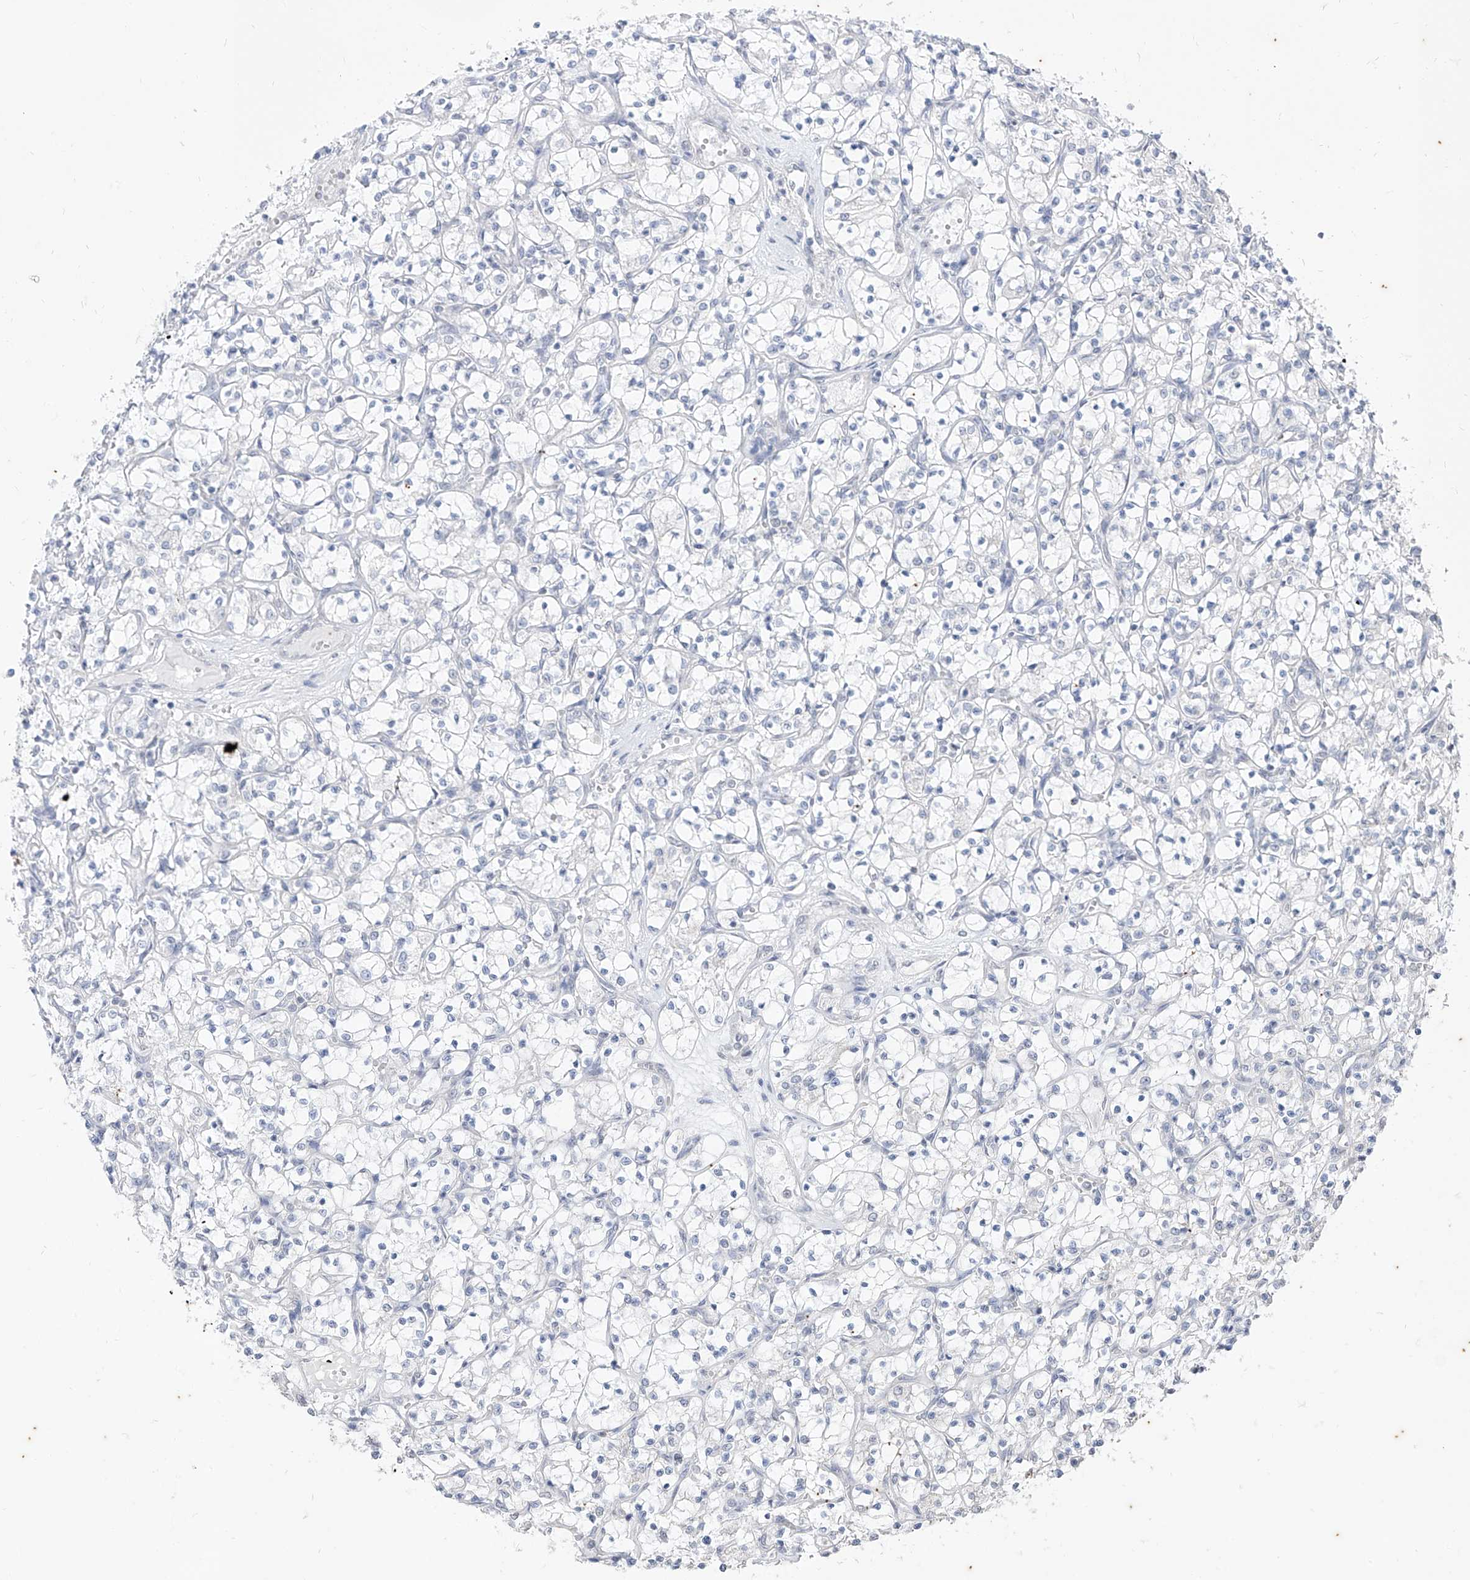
{"staining": {"intensity": "negative", "quantity": "none", "location": "none"}, "tissue": "renal cancer", "cell_type": "Tumor cells", "image_type": "cancer", "snomed": [{"axis": "morphology", "description": "Adenocarcinoma, NOS"}, {"axis": "topography", "description": "Kidney"}], "caption": "The immunohistochemistry photomicrograph has no significant positivity in tumor cells of renal cancer (adenocarcinoma) tissue. (DAB (3,3'-diaminobenzidine) IHC with hematoxylin counter stain).", "gene": "PHF20L1", "patient": {"sex": "female", "age": 69}}